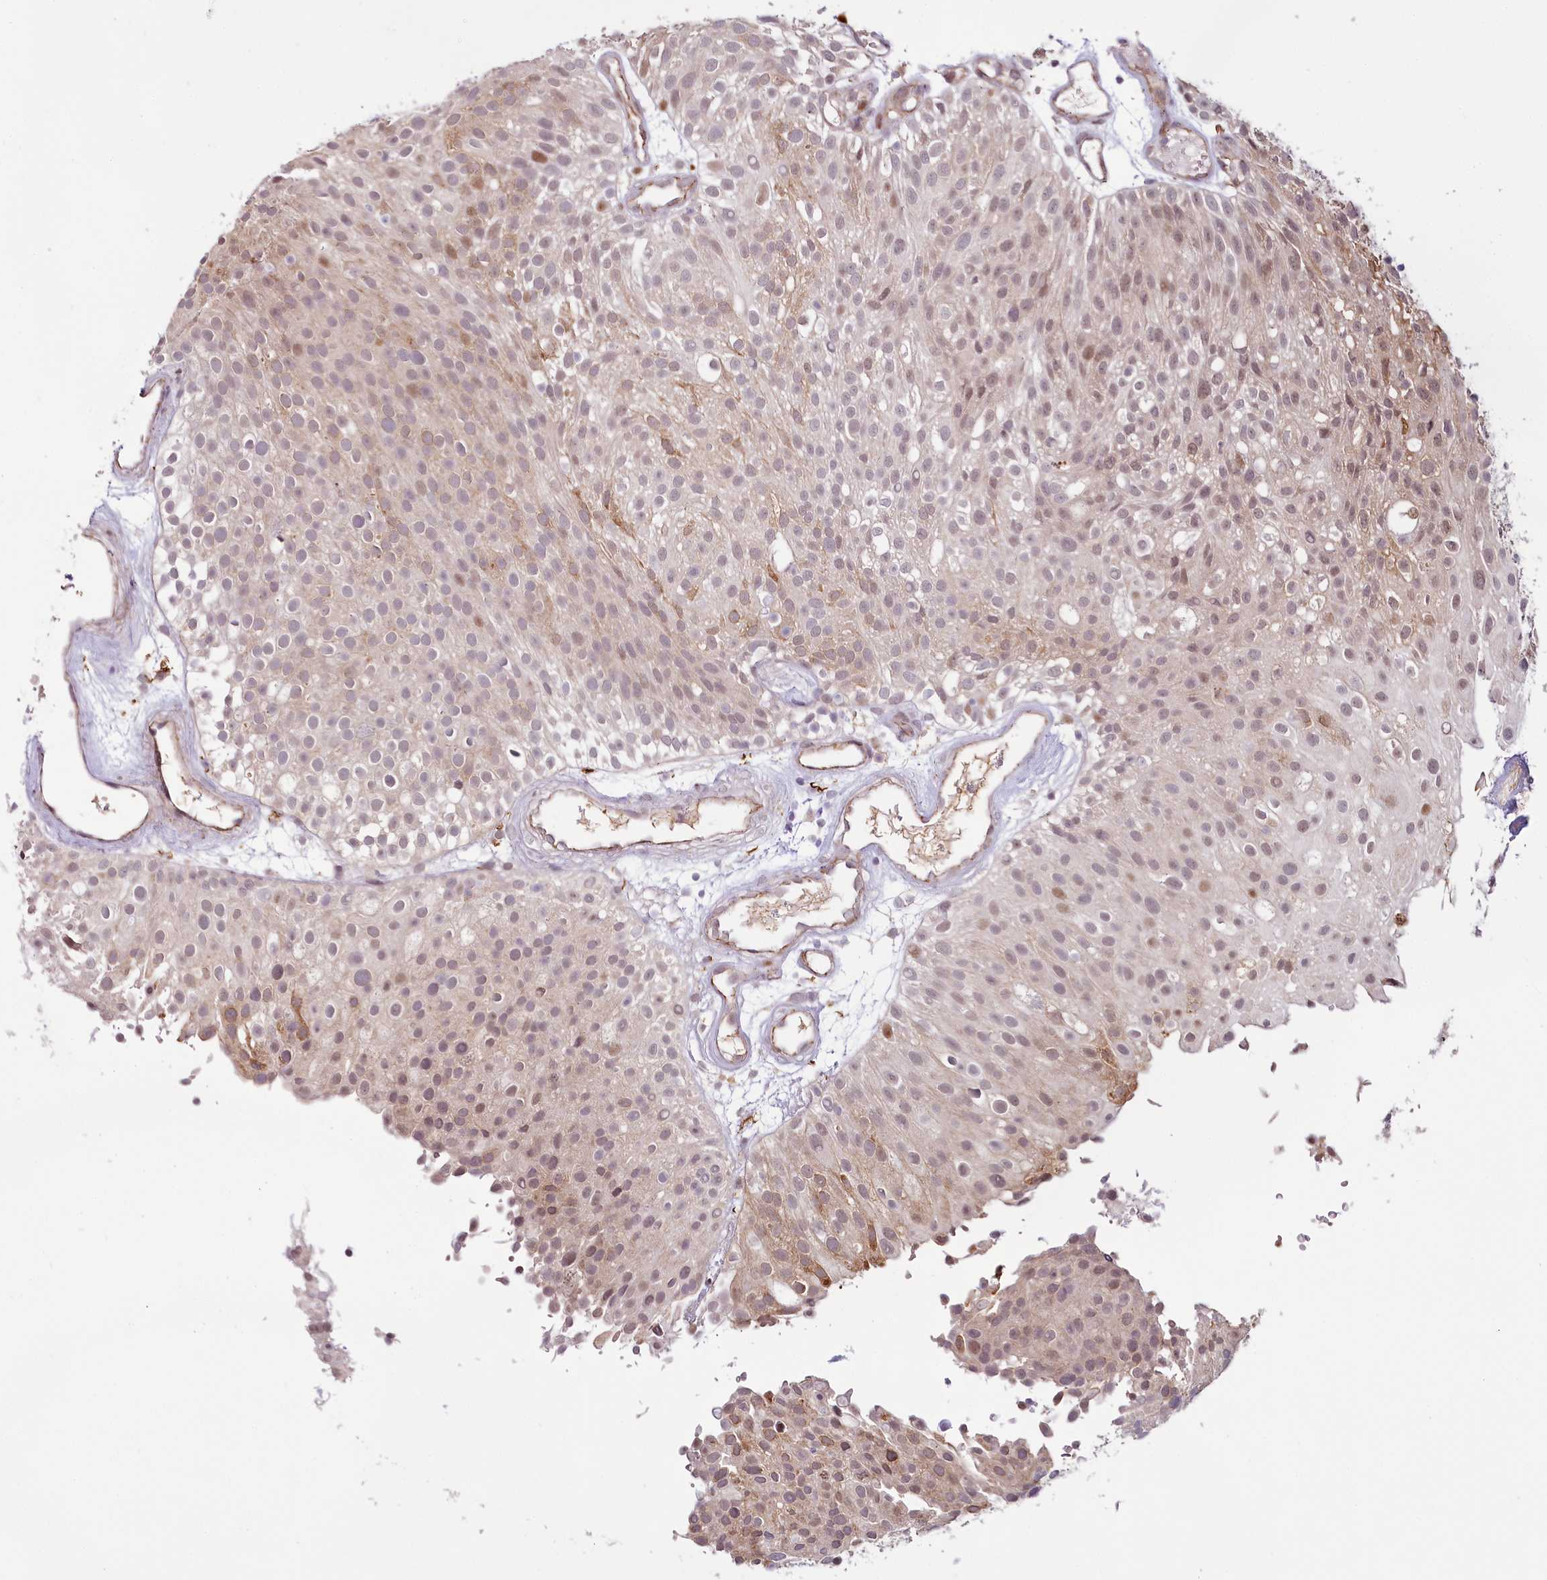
{"staining": {"intensity": "moderate", "quantity": "<25%", "location": "nuclear"}, "tissue": "urothelial cancer", "cell_type": "Tumor cells", "image_type": "cancer", "snomed": [{"axis": "morphology", "description": "Urothelial carcinoma, Low grade"}, {"axis": "topography", "description": "Urinary bladder"}], "caption": "The photomicrograph displays staining of urothelial carcinoma (low-grade), revealing moderate nuclear protein staining (brown color) within tumor cells. The protein is stained brown, and the nuclei are stained in blue (DAB (3,3'-diaminobenzidine) IHC with brightfield microscopy, high magnification).", "gene": "ALKBH8", "patient": {"sex": "male", "age": 78}}